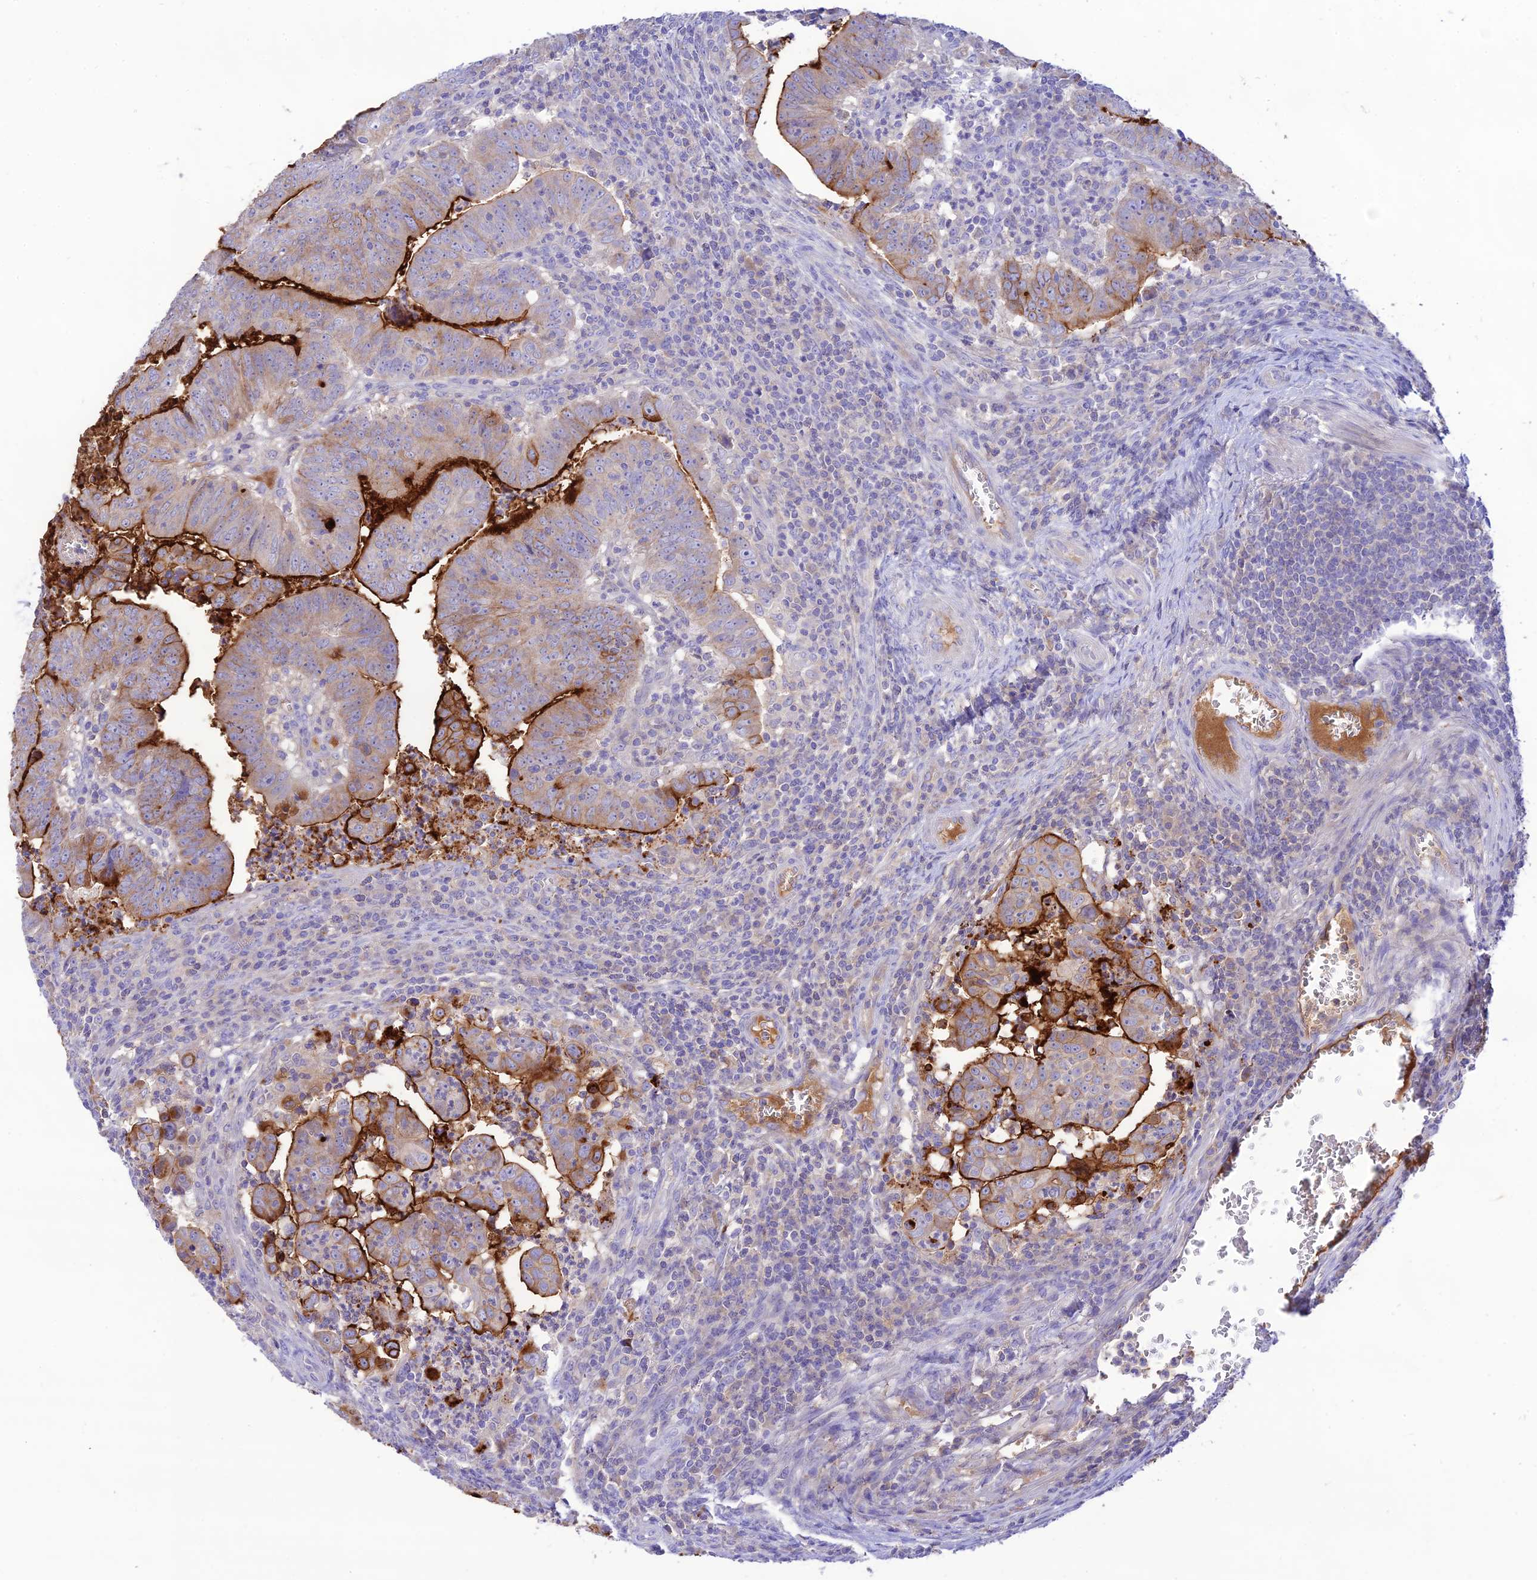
{"staining": {"intensity": "moderate", "quantity": "25%-75%", "location": "cytoplasmic/membranous"}, "tissue": "colorectal cancer", "cell_type": "Tumor cells", "image_type": "cancer", "snomed": [{"axis": "morphology", "description": "Adenocarcinoma, NOS"}, {"axis": "topography", "description": "Rectum"}], "caption": "Immunohistochemical staining of colorectal adenocarcinoma demonstrates medium levels of moderate cytoplasmic/membranous protein expression in approximately 25%-75% of tumor cells.", "gene": "NLRP9", "patient": {"sex": "male", "age": 69}}